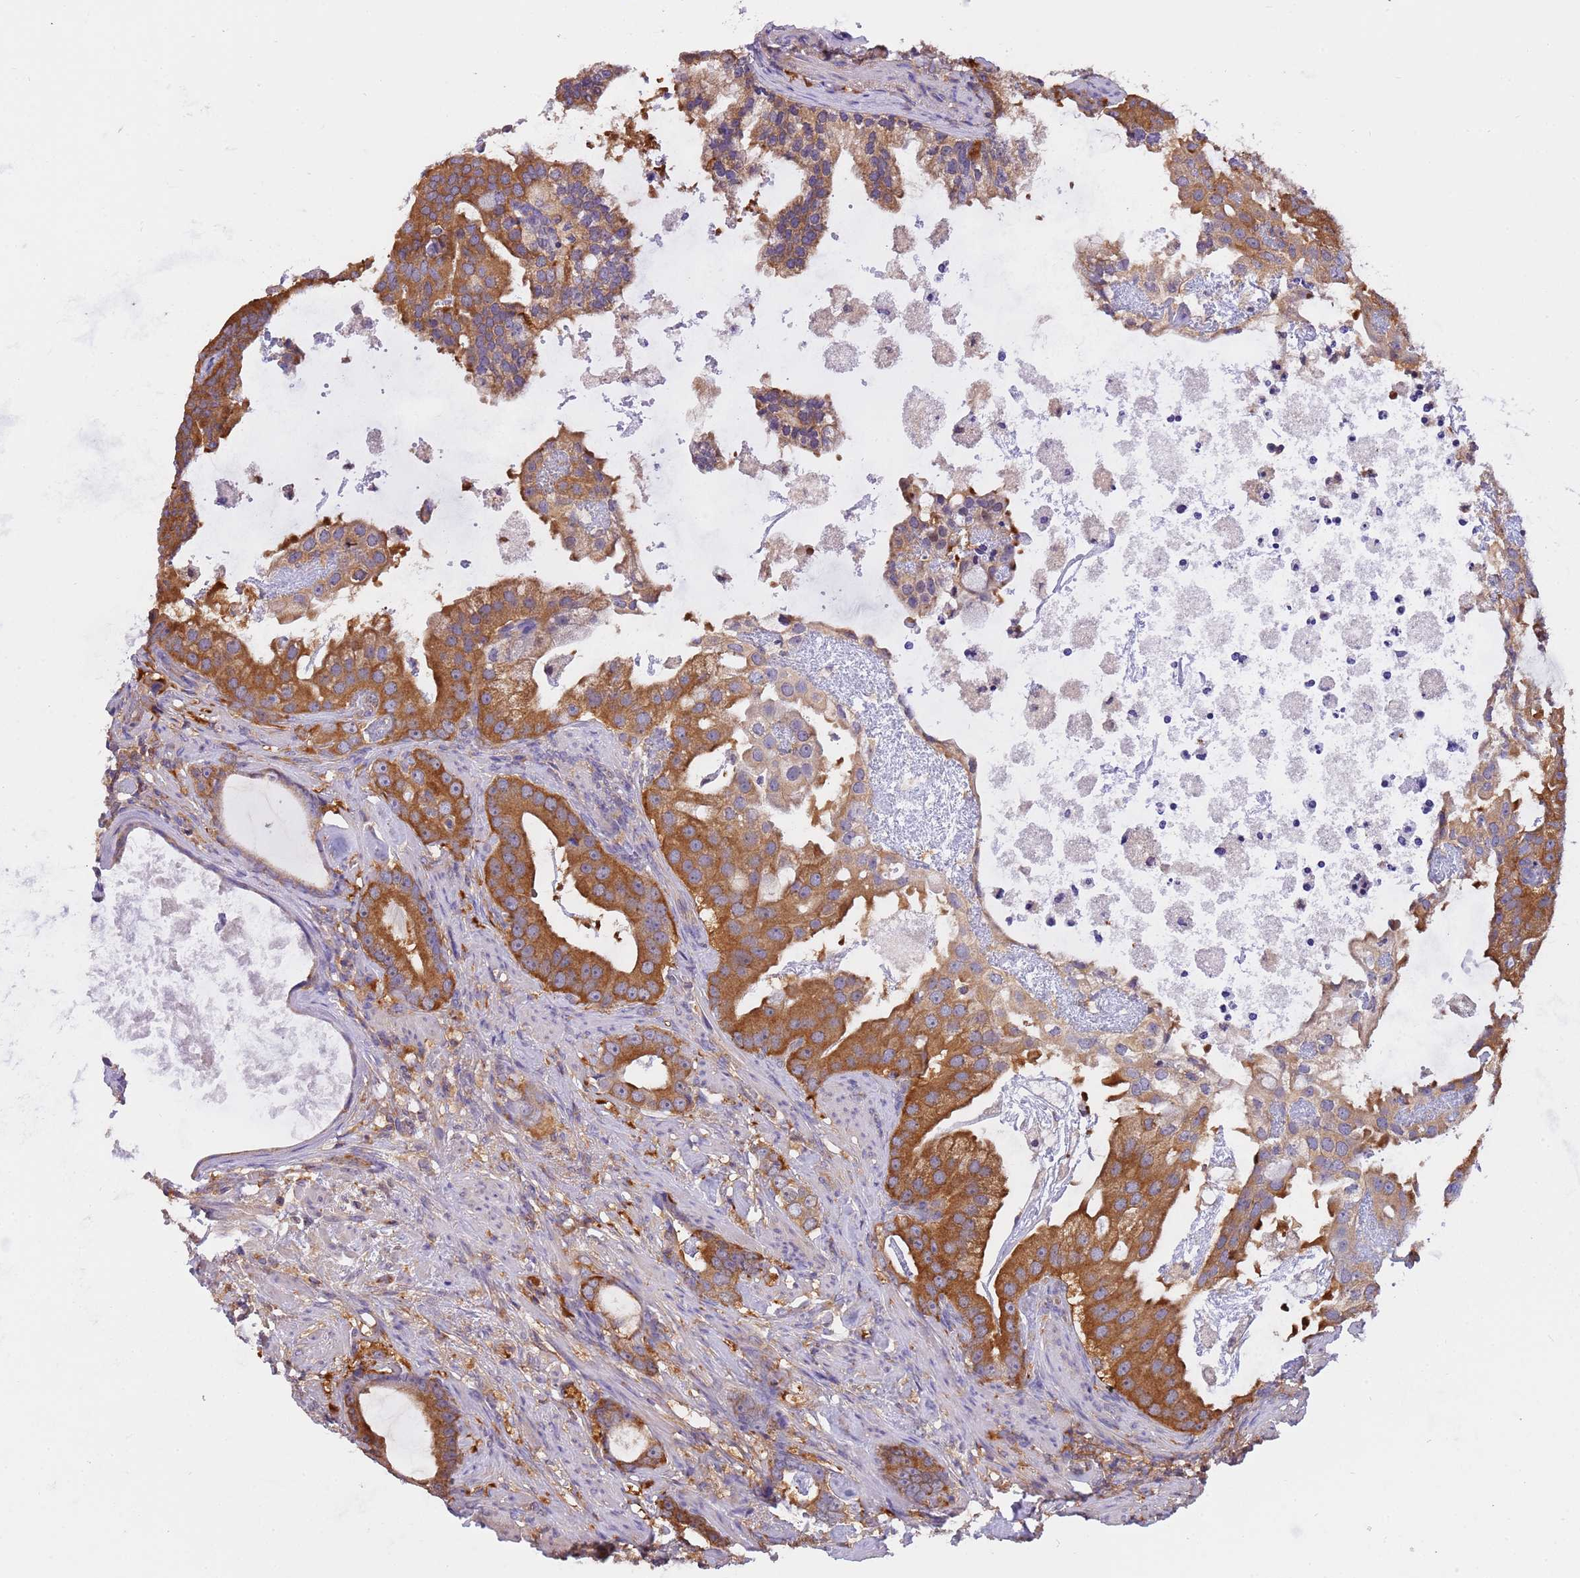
{"staining": {"intensity": "strong", "quantity": ">75%", "location": "cytoplasmic/membranous"}, "tissue": "prostate cancer", "cell_type": "Tumor cells", "image_type": "cancer", "snomed": [{"axis": "morphology", "description": "Adenocarcinoma, Low grade"}, {"axis": "topography", "description": "Prostate"}], "caption": "Protein analysis of low-grade adenocarcinoma (prostate) tissue demonstrates strong cytoplasmic/membranous positivity in approximately >75% of tumor cells.", "gene": "STIP1", "patient": {"sex": "male", "age": 71}}